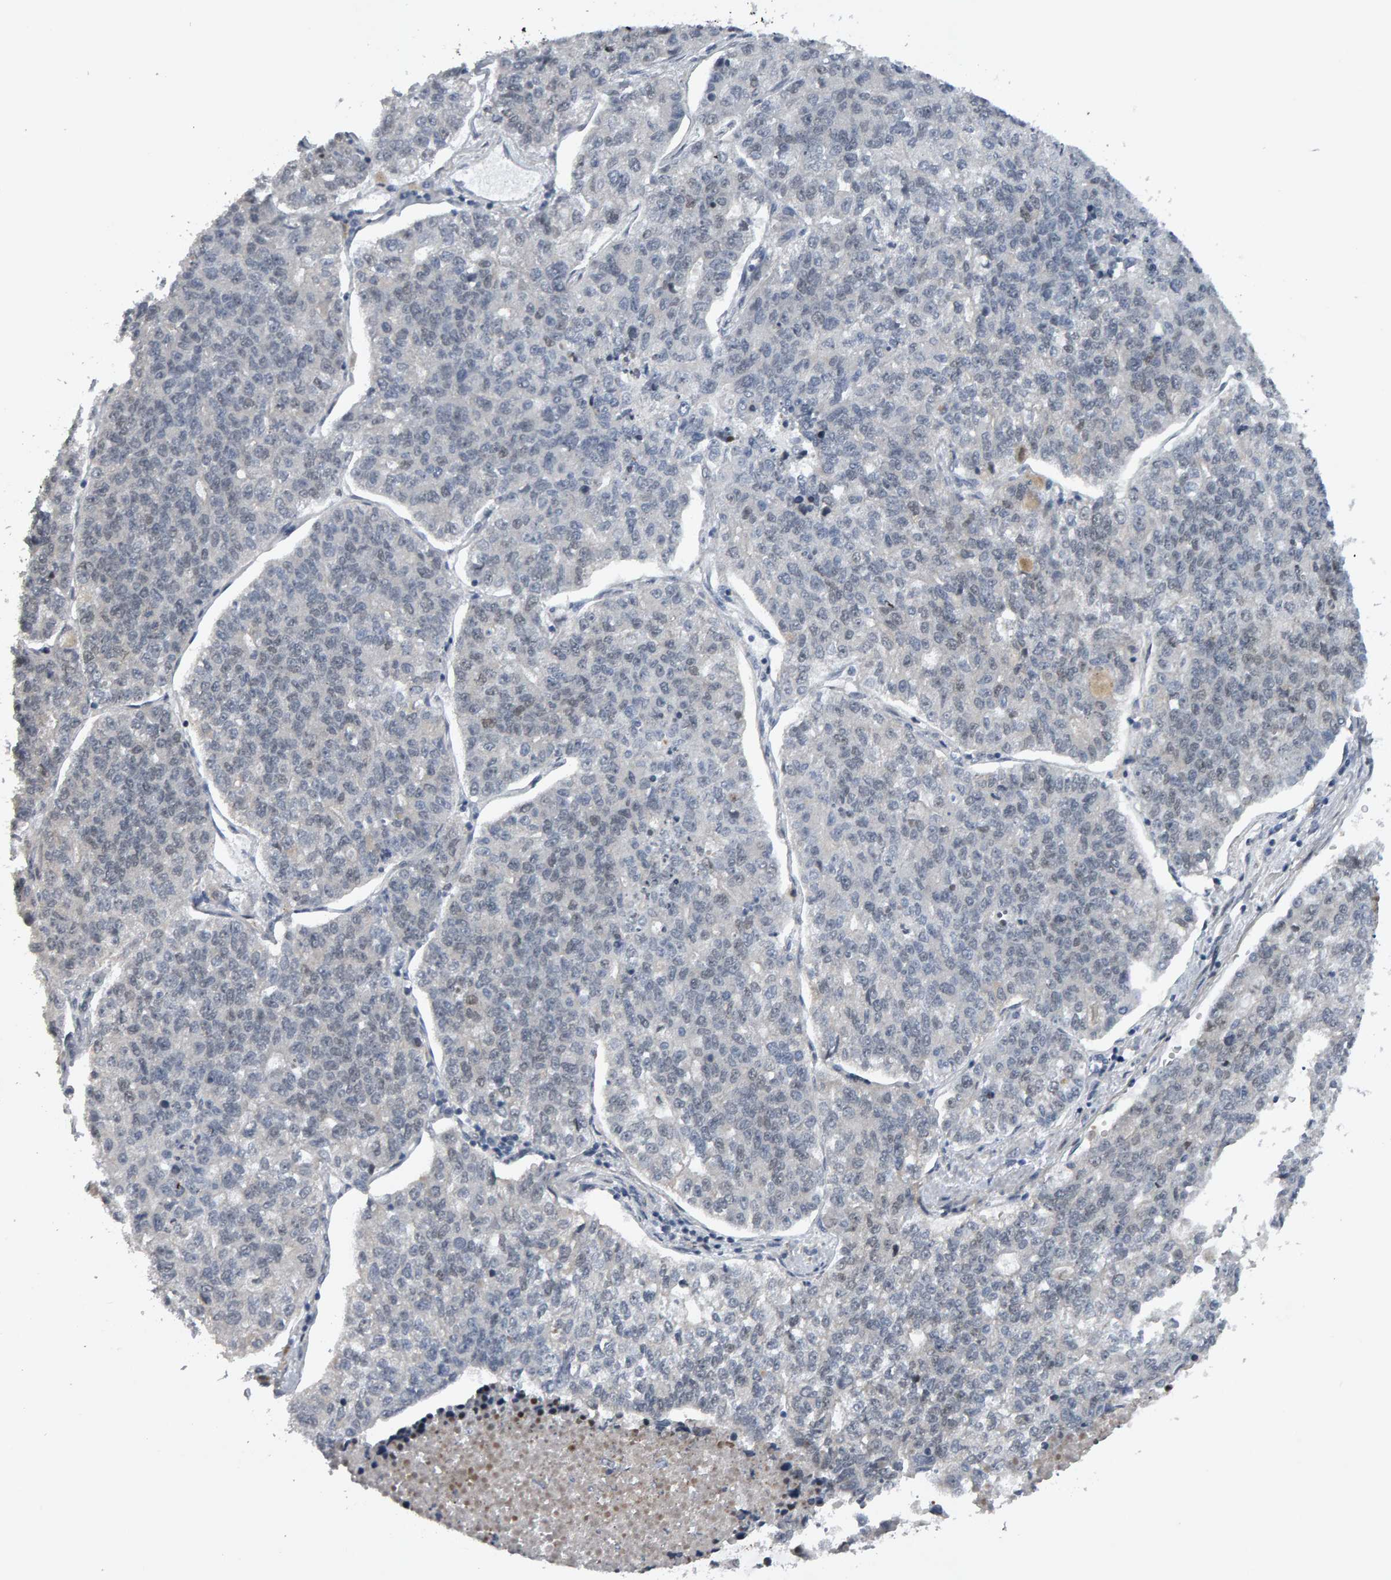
{"staining": {"intensity": "weak", "quantity": "<25%", "location": "nuclear"}, "tissue": "lung cancer", "cell_type": "Tumor cells", "image_type": "cancer", "snomed": [{"axis": "morphology", "description": "Adenocarcinoma, NOS"}, {"axis": "topography", "description": "Lung"}], "caption": "Immunohistochemistry (IHC) micrograph of neoplastic tissue: lung adenocarcinoma stained with DAB demonstrates no significant protein expression in tumor cells.", "gene": "IPO8", "patient": {"sex": "male", "age": 49}}